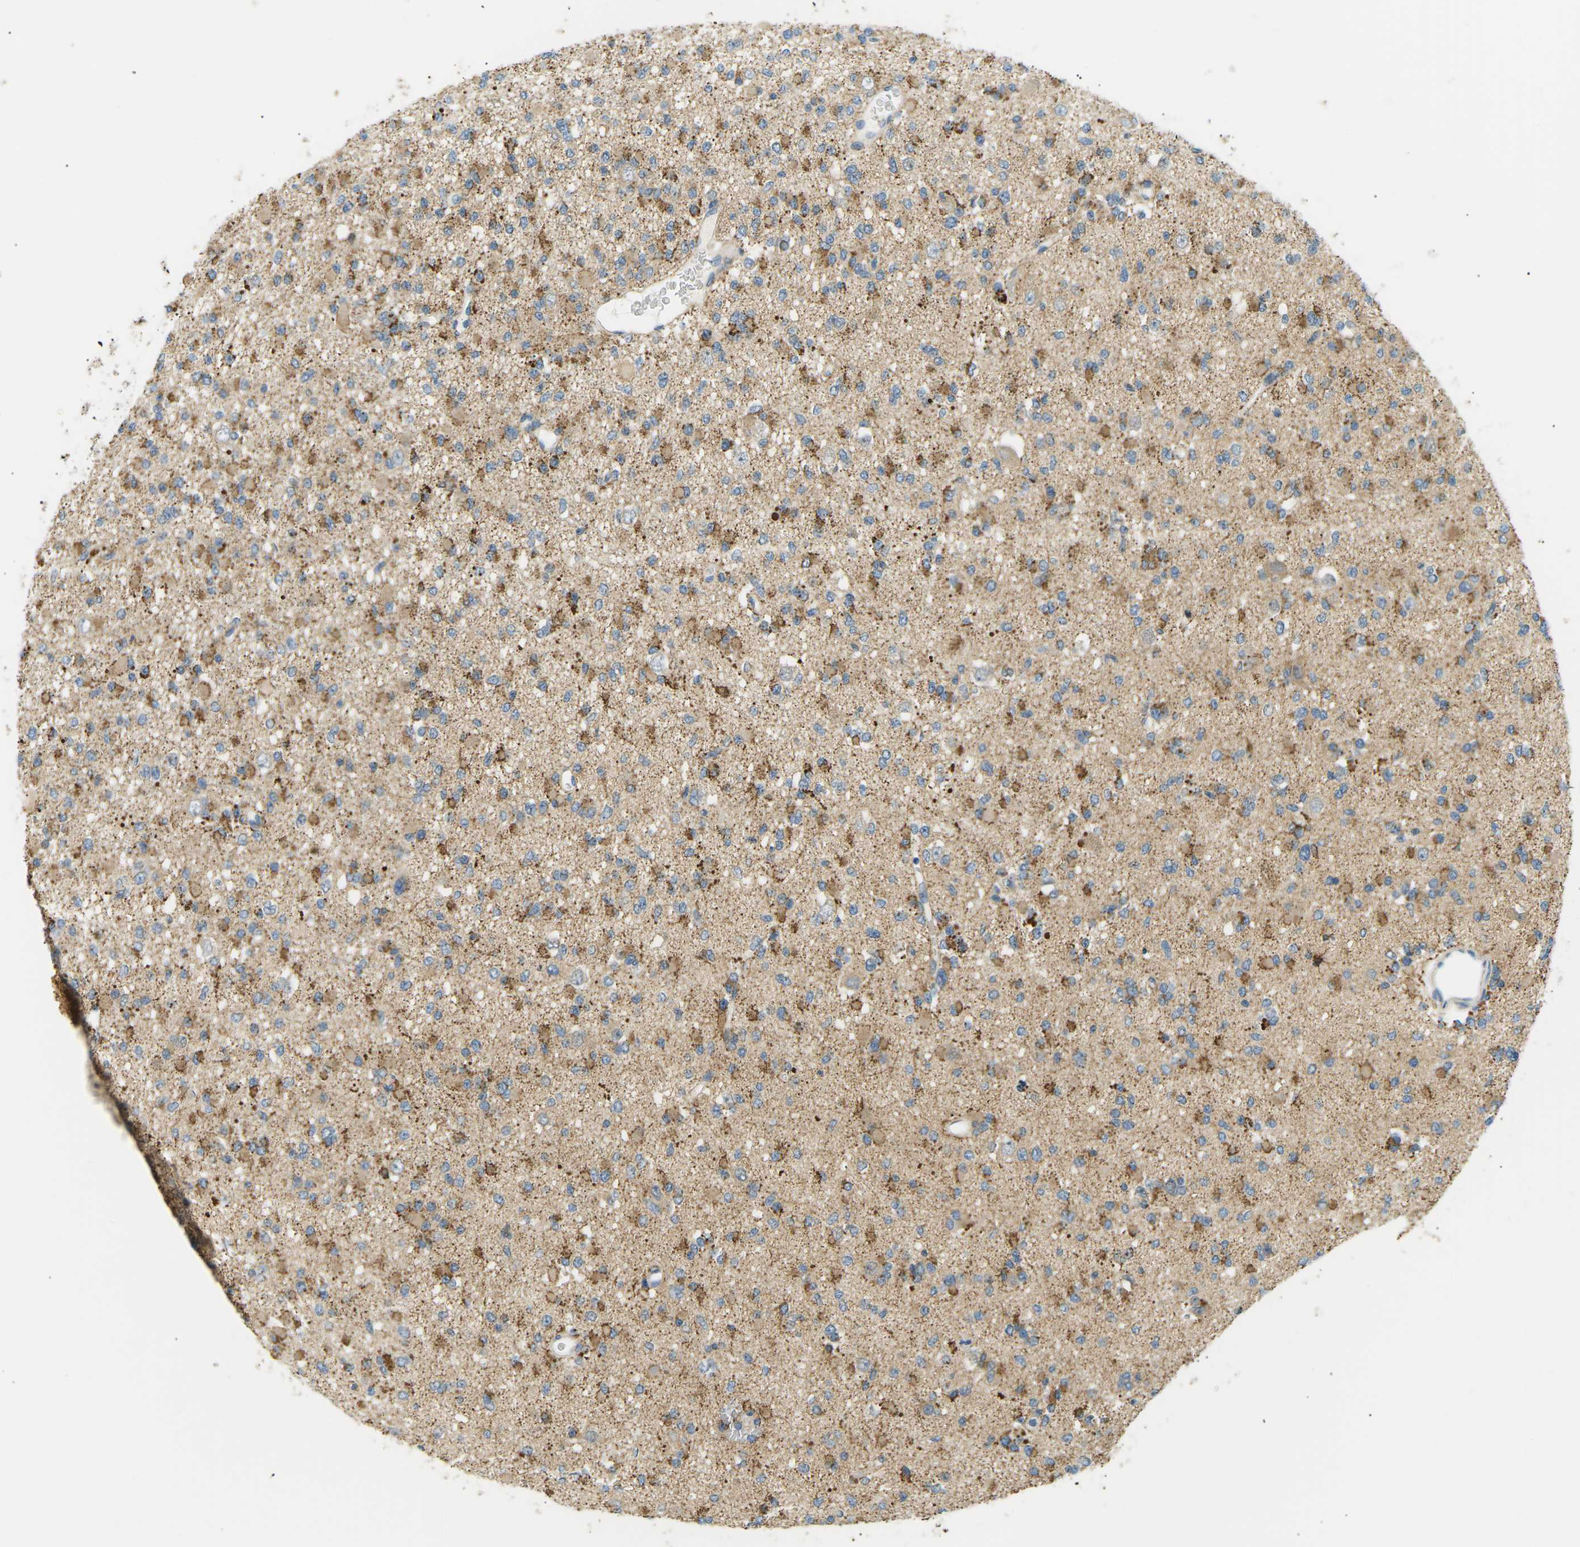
{"staining": {"intensity": "moderate", "quantity": "25%-75%", "location": "cytoplasmic/membranous"}, "tissue": "glioma", "cell_type": "Tumor cells", "image_type": "cancer", "snomed": [{"axis": "morphology", "description": "Glioma, malignant, Low grade"}, {"axis": "topography", "description": "Brain"}], "caption": "This image reveals immunohistochemistry staining of human glioma, with medium moderate cytoplasmic/membranous positivity in approximately 25%-75% of tumor cells.", "gene": "TBC1D8", "patient": {"sex": "female", "age": 22}}